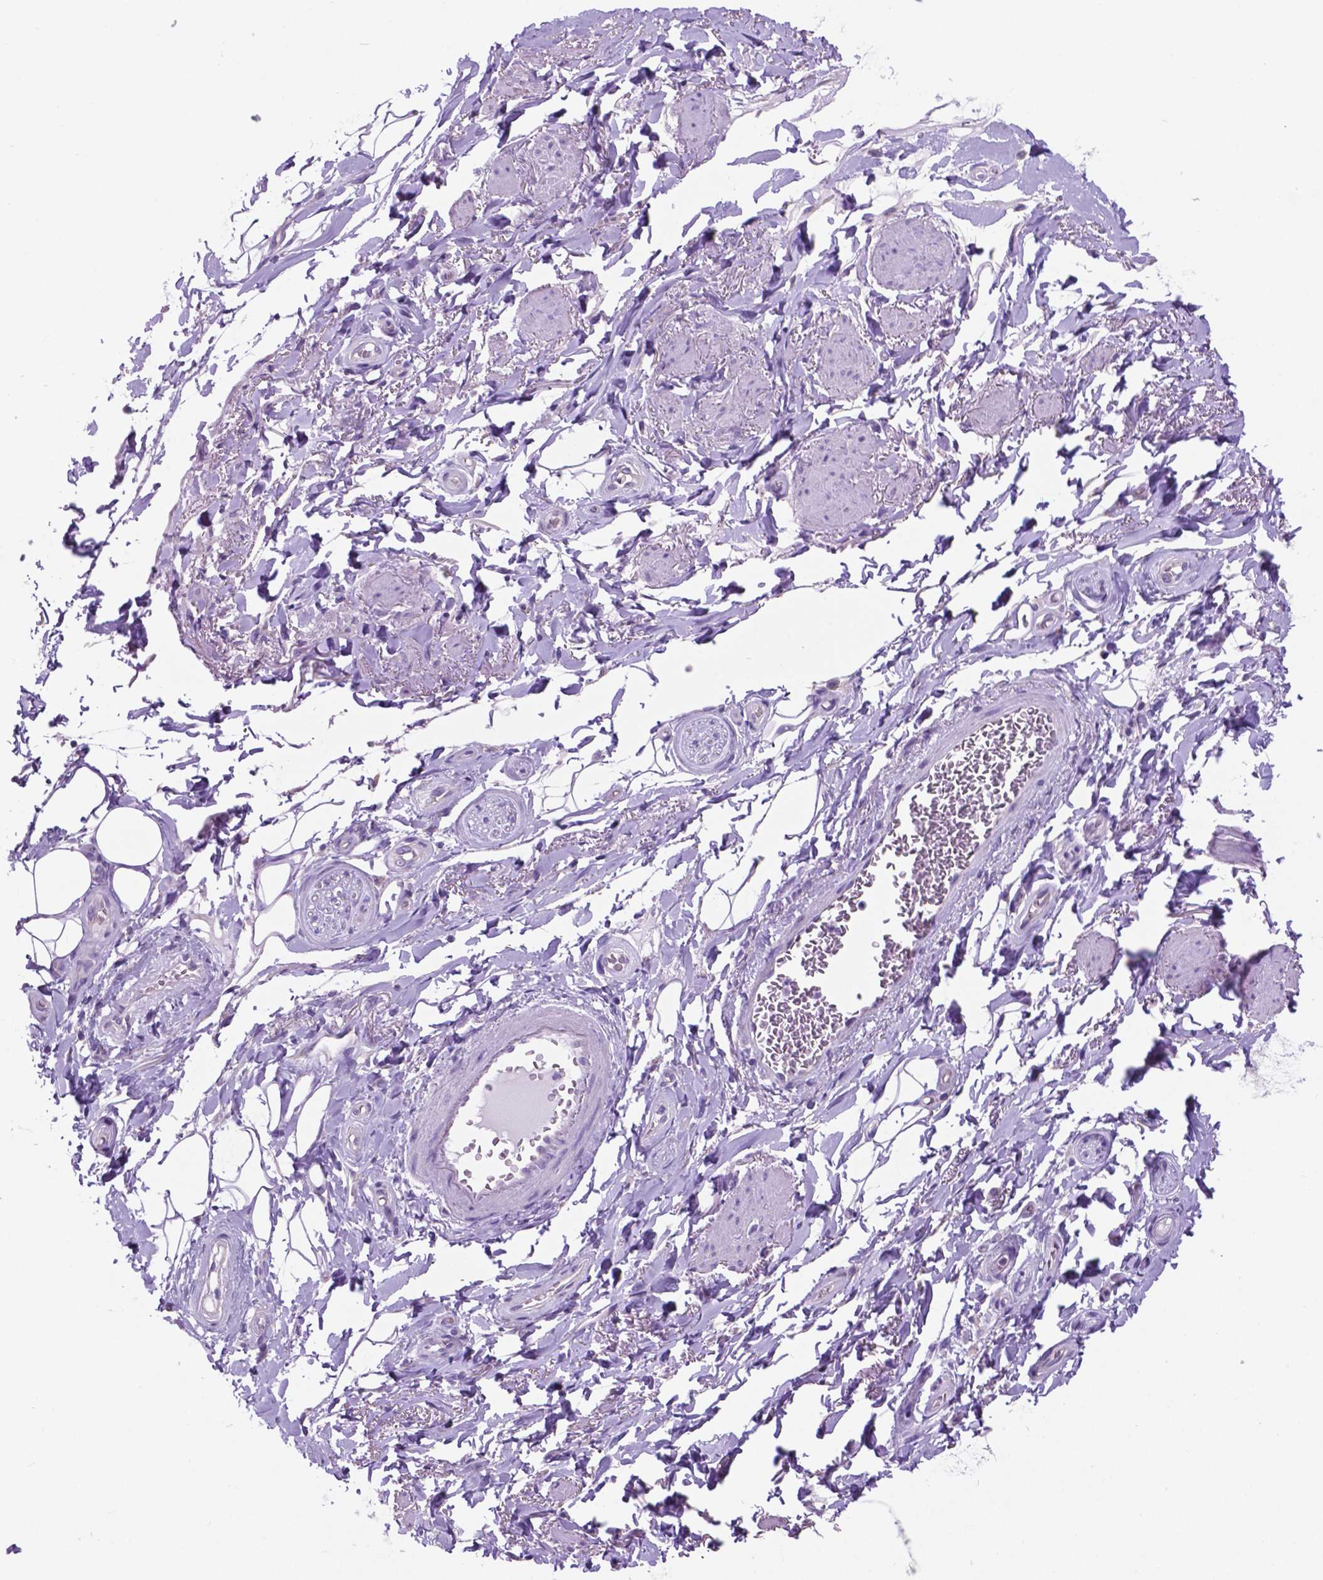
{"staining": {"intensity": "negative", "quantity": "none", "location": "none"}, "tissue": "adipose tissue", "cell_type": "Adipocytes", "image_type": "normal", "snomed": [{"axis": "morphology", "description": "Normal tissue, NOS"}, {"axis": "topography", "description": "Anal"}, {"axis": "topography", "description": "Peripheral nerve tissue"}], "caption": "A high-resolution photomicrograph shows IHC staining of normal adipose tissue, which shows no significant expression in adipocytes. The staining was performed using DAB to visualize the protein expression in brown, while the nuclei were stained in blue with hematoxylin (Magnification: 20x).", "gene": "SPDYA", "patient": {"sex": "male", "age": 53}}